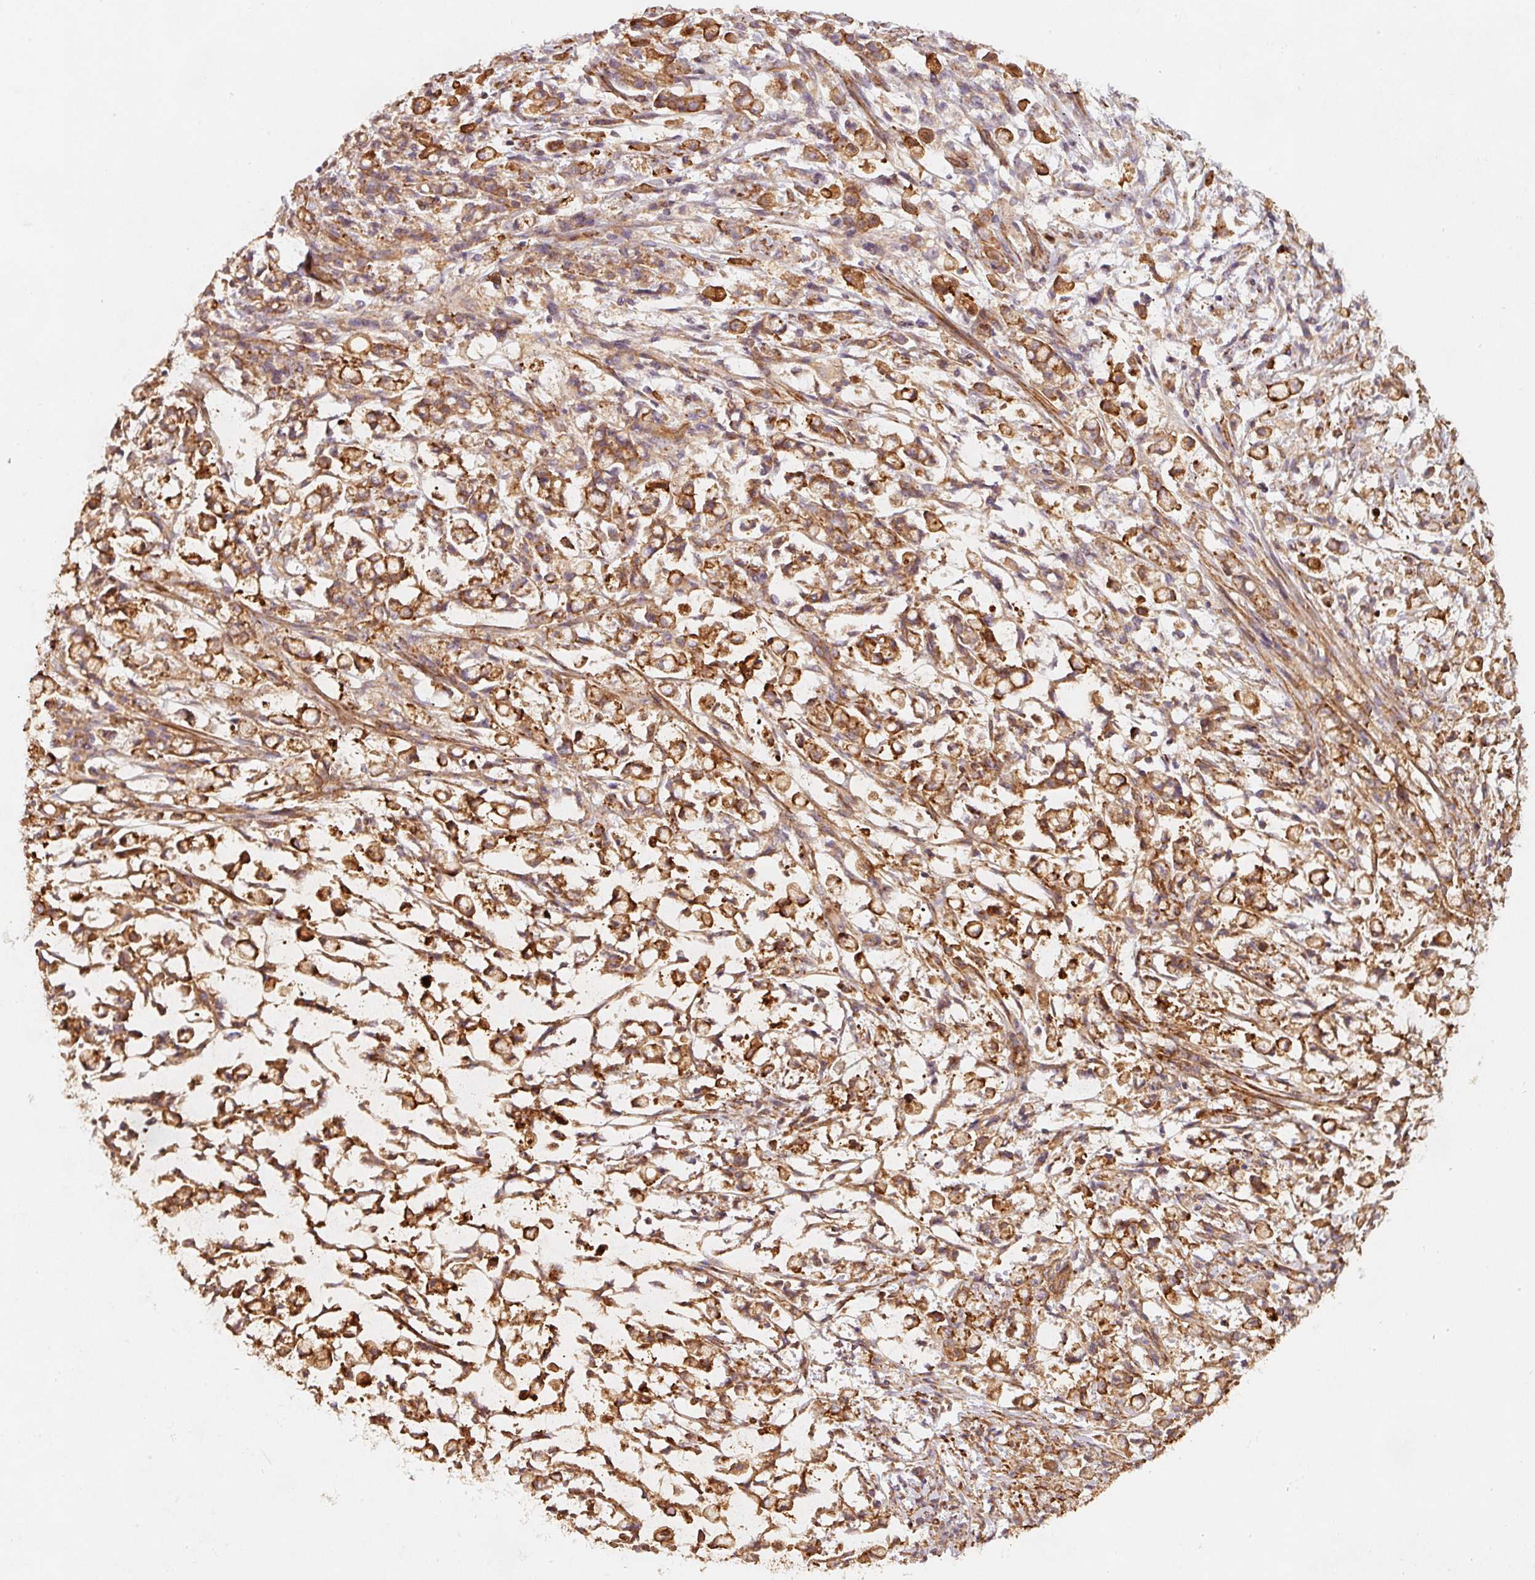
{"staining": {"intensity": "strong", "quantity": ">75%", "location": "cytoplasmic/membranous"}, "tissue": "stomach cancer", "cell_type": "Tumor cells", "image_type": "cancer", "snomed": [{"axis": "morphology", "description": "Adenocarcinoma, NOS"}, {"axis": "topography", "description": "Stomach"}], "caption": "Approximately >75% of tumor cells in human stomach adenocarcinoma demonstrate strong cytoplasmic/membranous protein staining as visualized by brown immunohistochemical staining.", "gene": "CEP95", "patient": {"sex": "female", "age": 60}}